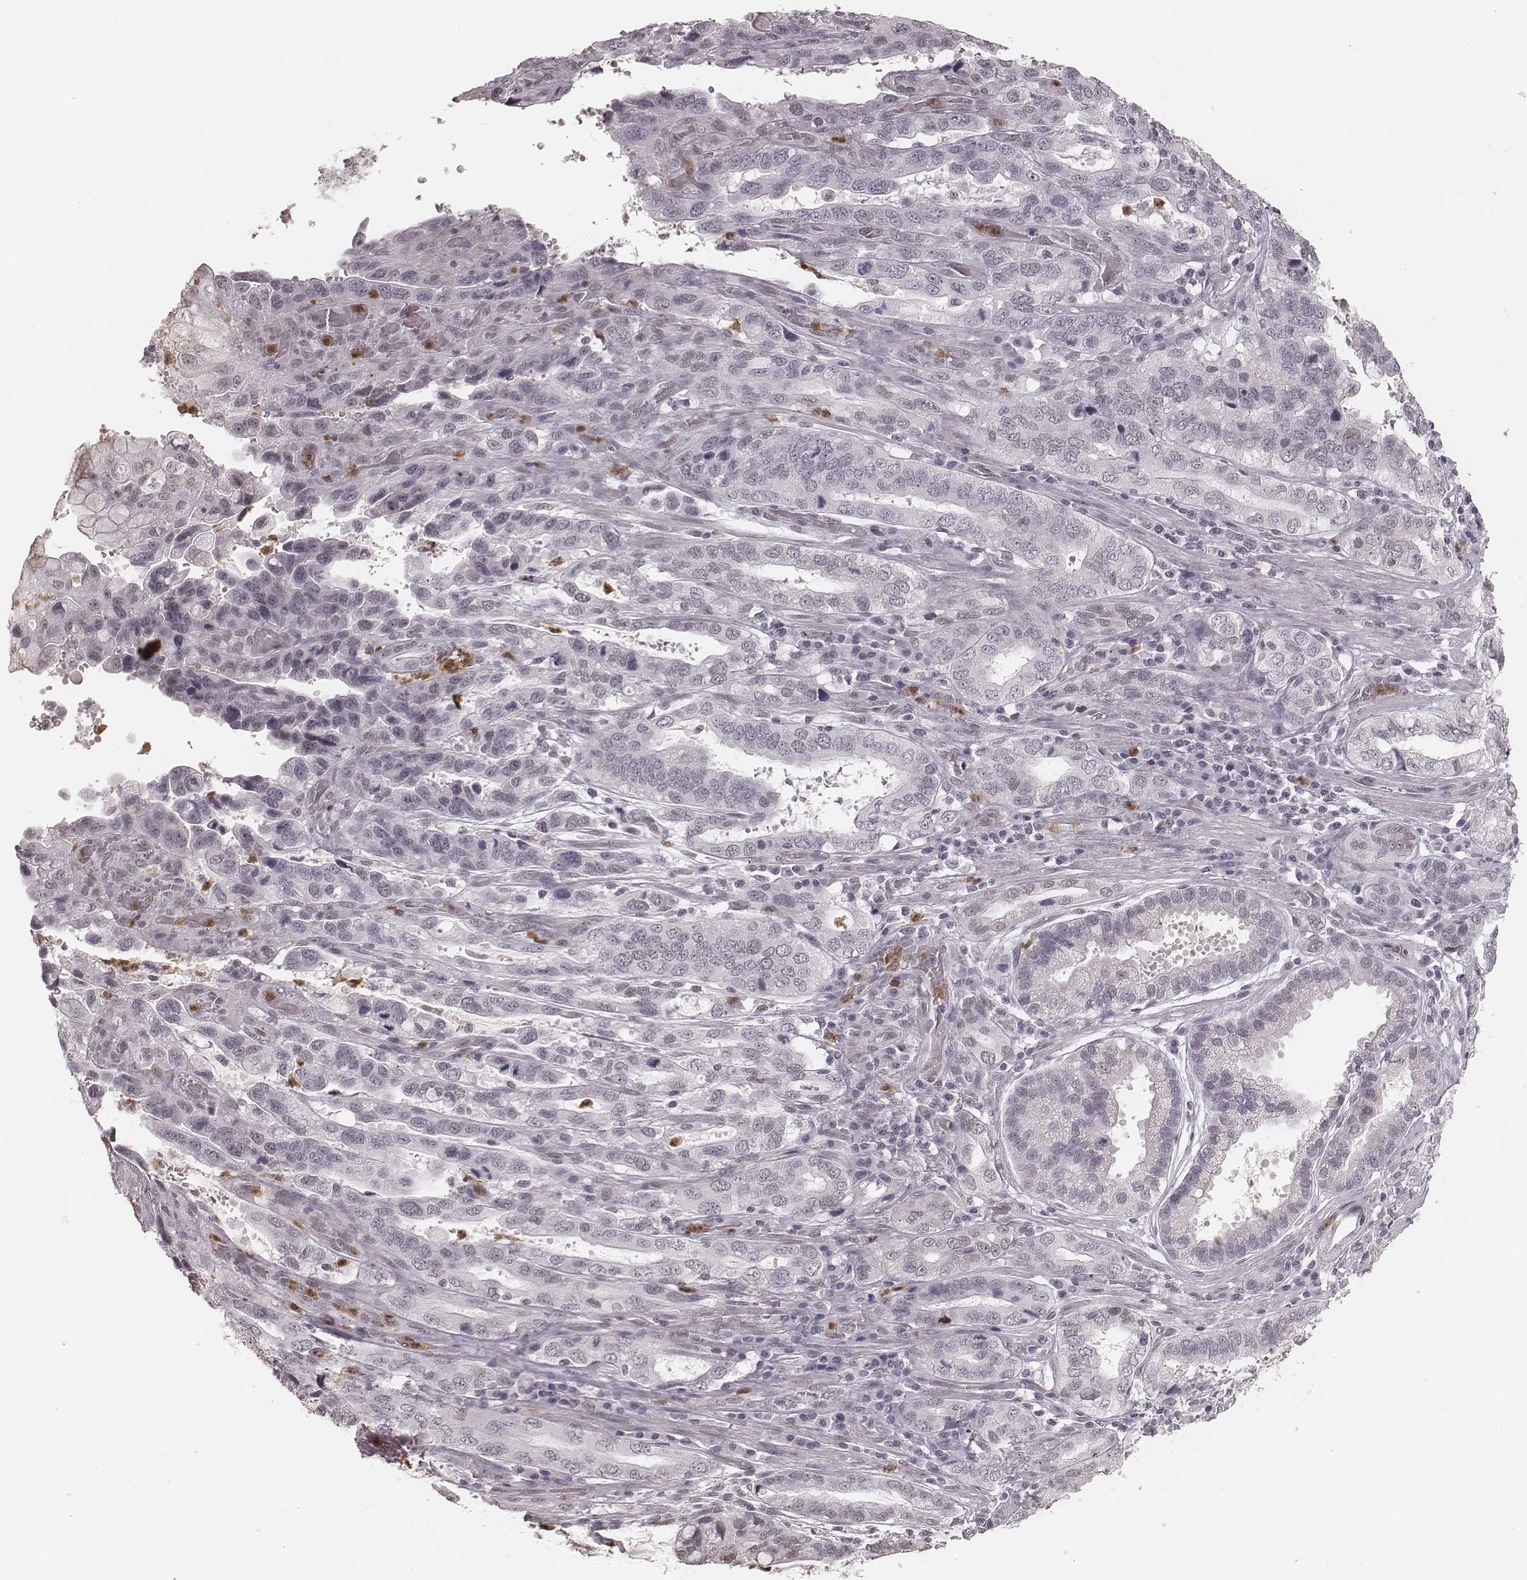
{"staining": {"intensity": "negative", "quantity": "none", "location": "none"}, "tissue": "stomach cancer", "cell_type": "Tumor cells", "image_type": "cancer", "snomed": [{"axis": "morphology", "description": "Adenocarcinoma, NOS"}, {"axis": "topography", "description": "Stomach, lower"}], "caption": "Immunohistochemistry photomicrograph of human stomach adenocarcinoma stained for a protein (brown), which demonstrates no staining in tumor cells.", "gene": "KITLG", "patient": {"sex": "female", "age": 76}}